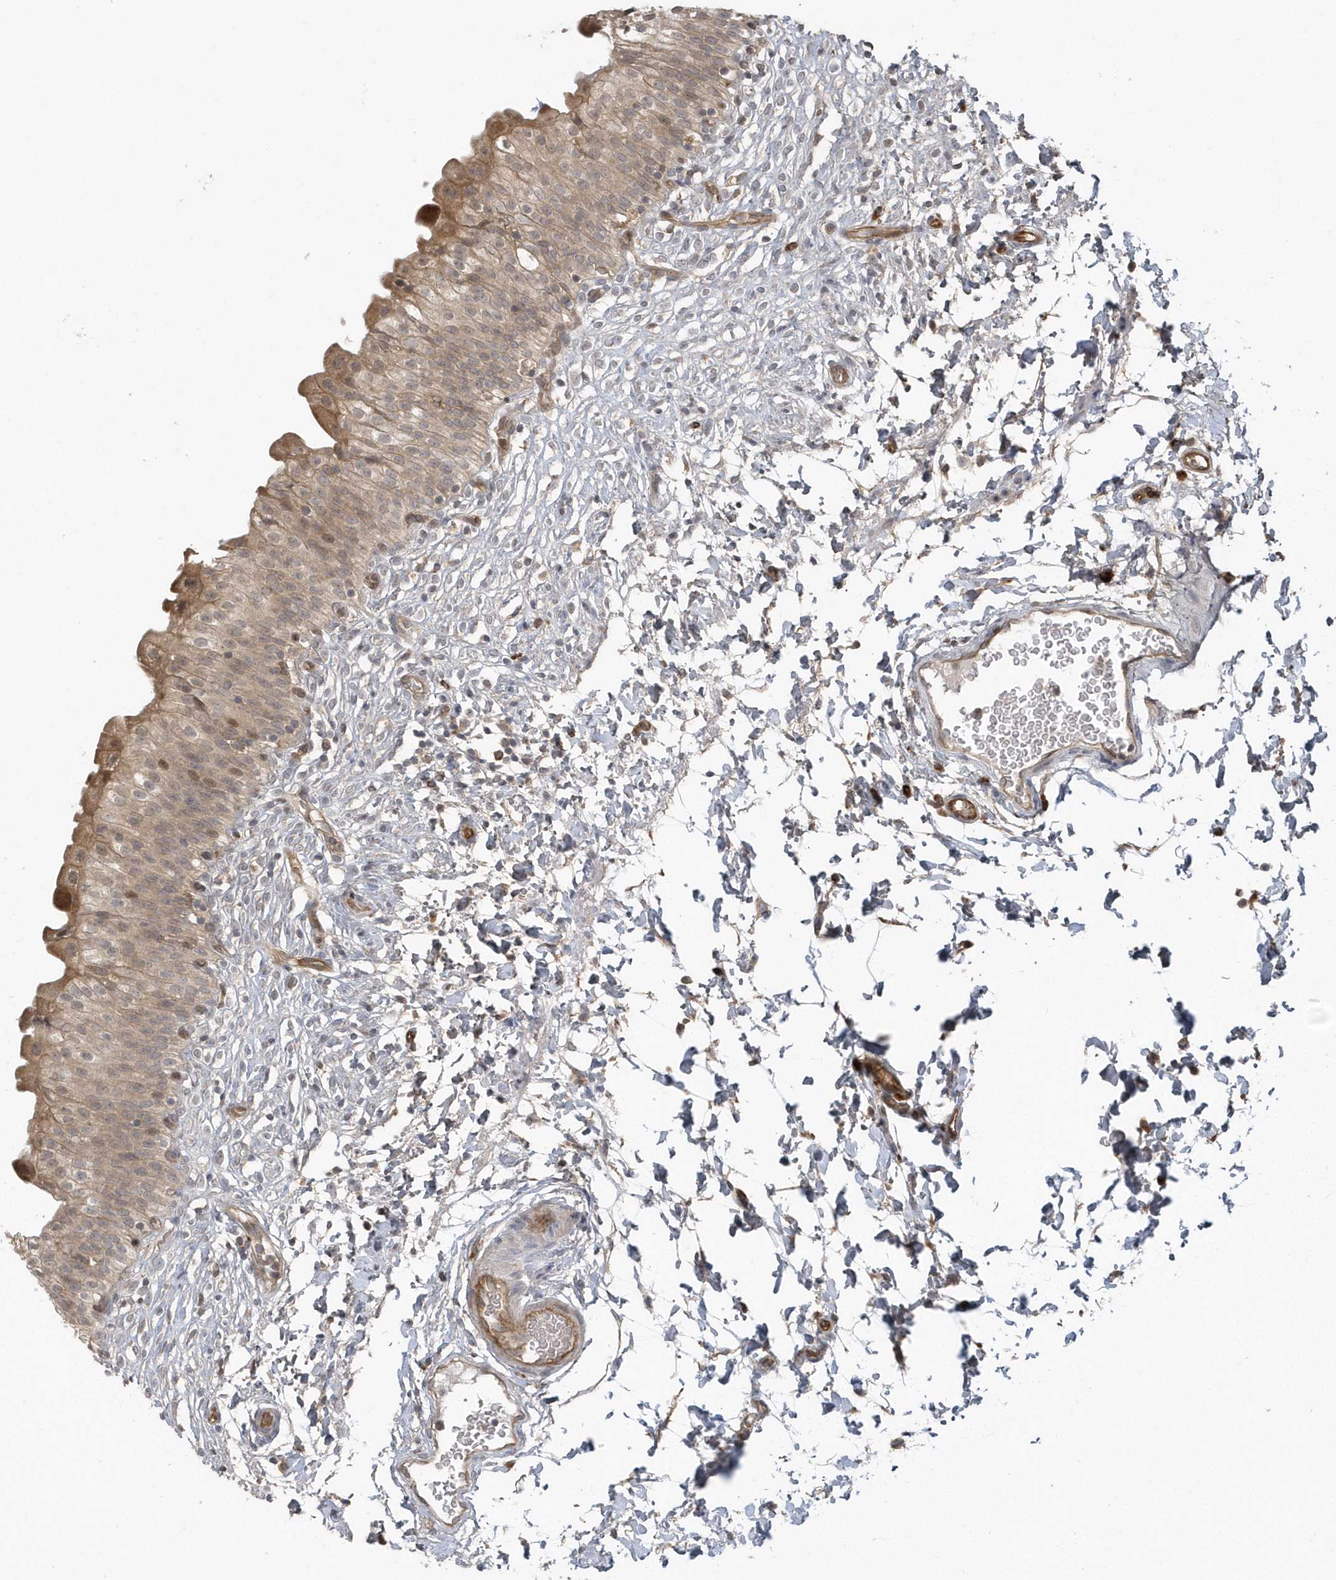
{"staining": {"intensity": "moderate", "quantity": "25%-75%", "location": "cytoplasmic/membranous"}, "tissue": "urinary bladder", "cell_type": "Urothelial cells", "image_type": "normal", "snomed": [{"axis": "morphology", "description": "Normal tissue, NOS"}, {"axis": "topography", "description": "Urinary bladder"}], "caption": "IHC image of benign urinary bladder stained for a protein (brown), which exhibits medium levels of moderate cytoplasmic/membranous expression in approximately 25%-75% of urothelial cells.", "gene": "HERPUD1", "patient": {"sex": "male", "age": 55}}